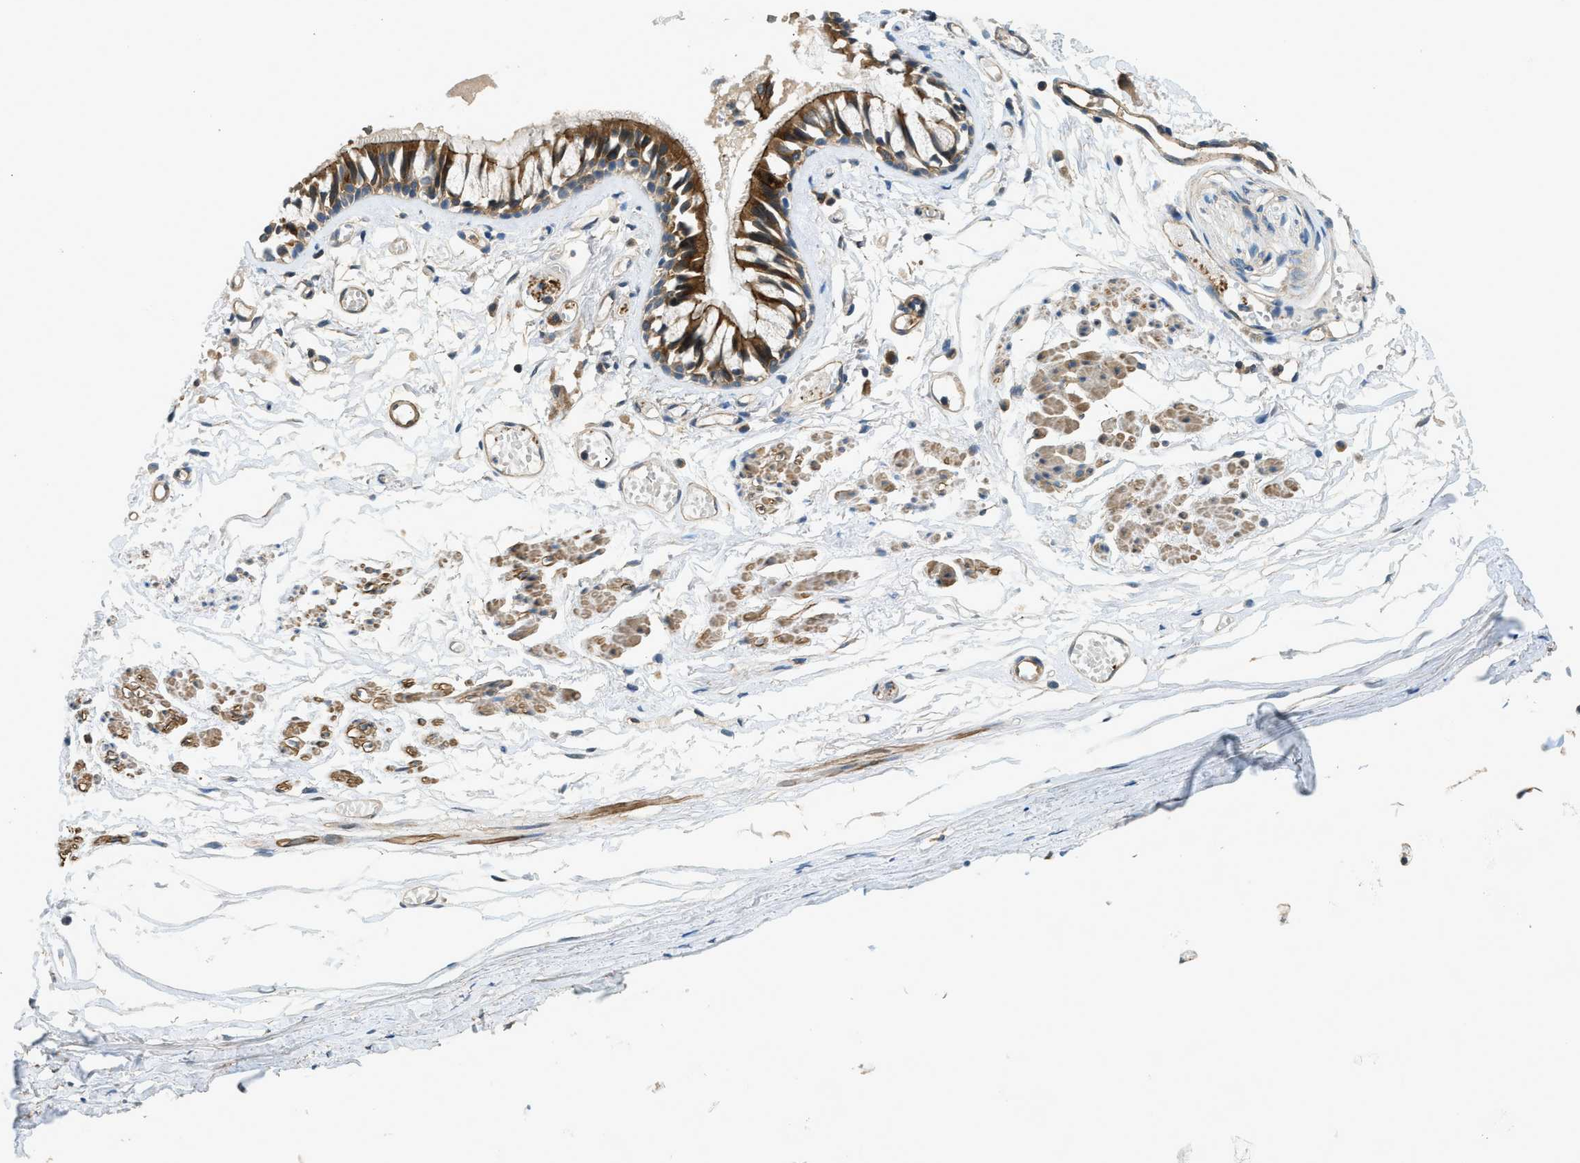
{"staining": {"intensity": "strong", "quantity": ">75%", "location": "cytoplasmic/membranous"}, "tissue": "bronchus", "cell_type": "Respiratory epithelial cells", "image_type": "normal", "snomed": [{"axis": "morphology", "description": "Normal tissue, NOS"}, {"axis": "morphology", "description": "Inflammation, NOS"}, {"axis": "topography", "description": "Cartilage tissue"}, {"axis": "topography", "description": "Lung"}], "caption": "A micrograph showing strong cytoplasmic/membranous expression in about >75% of respiratory epithelial cells in benign bronchus, as visualized by brown immunohistochemical staining.", "gene": "CGN", "patient": {"sex": "male", "age": 71}}